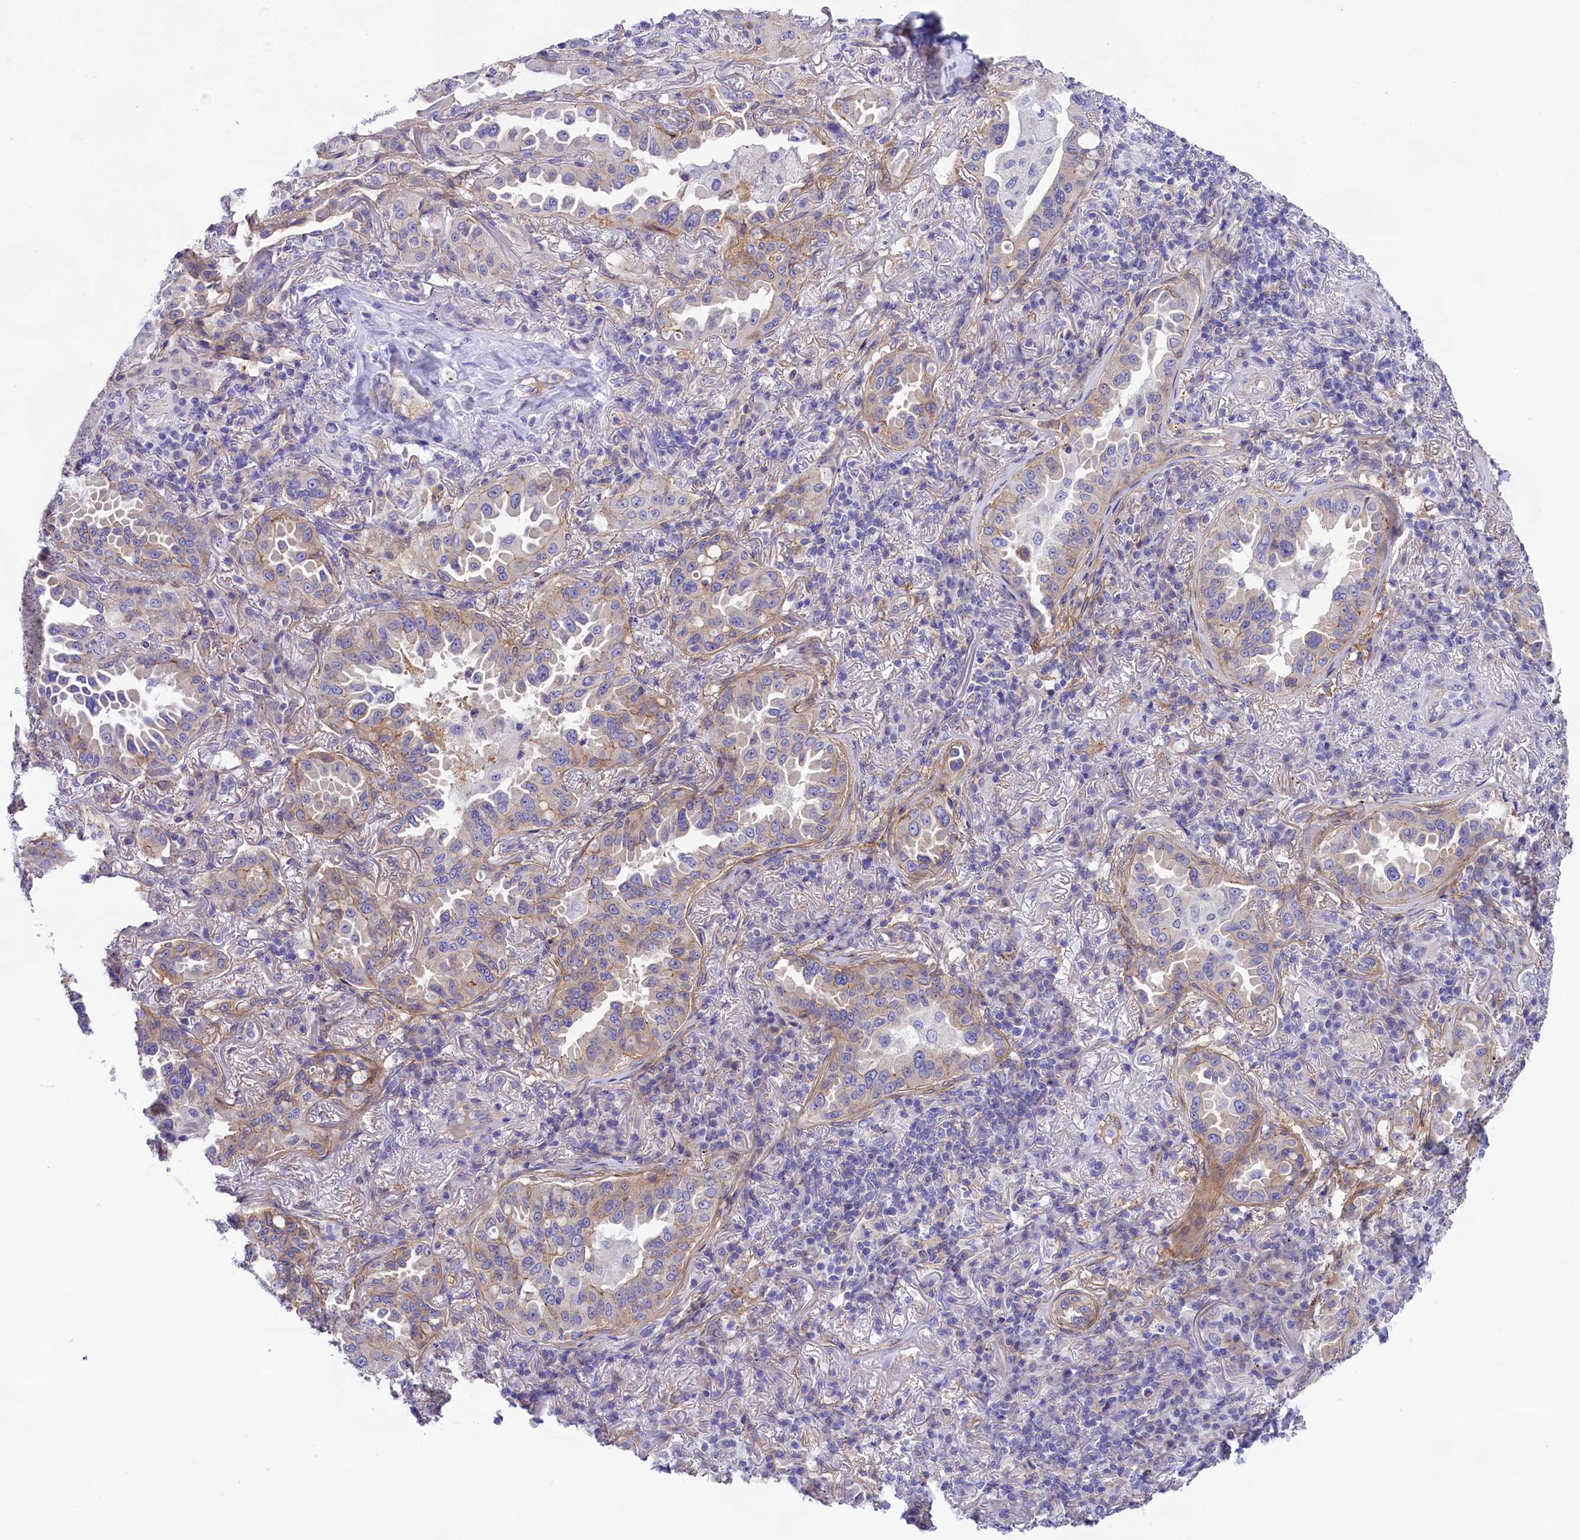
{"staining": {"intensity": "weak", "quantity": "<25%", "location": "cytoplasmic/membranous"}, "tissue": "lung cancer", "cell_type": "Tumor cells", "image_type": "cancer", "snomed": [{"axis": "morphology", "description": "Adenocarcinoma, NOS"}, {"axis": "topography", "description": "Lung"}], "caption": "A high-resolution photomicrograph shows immunohistochemistry (IHC) staining of lung adenocarcinoma, which demonstrates no significant staining in tumor cells.", "gene": "PPP1R13L", "patient": {"sex": "female", "age": 69}}